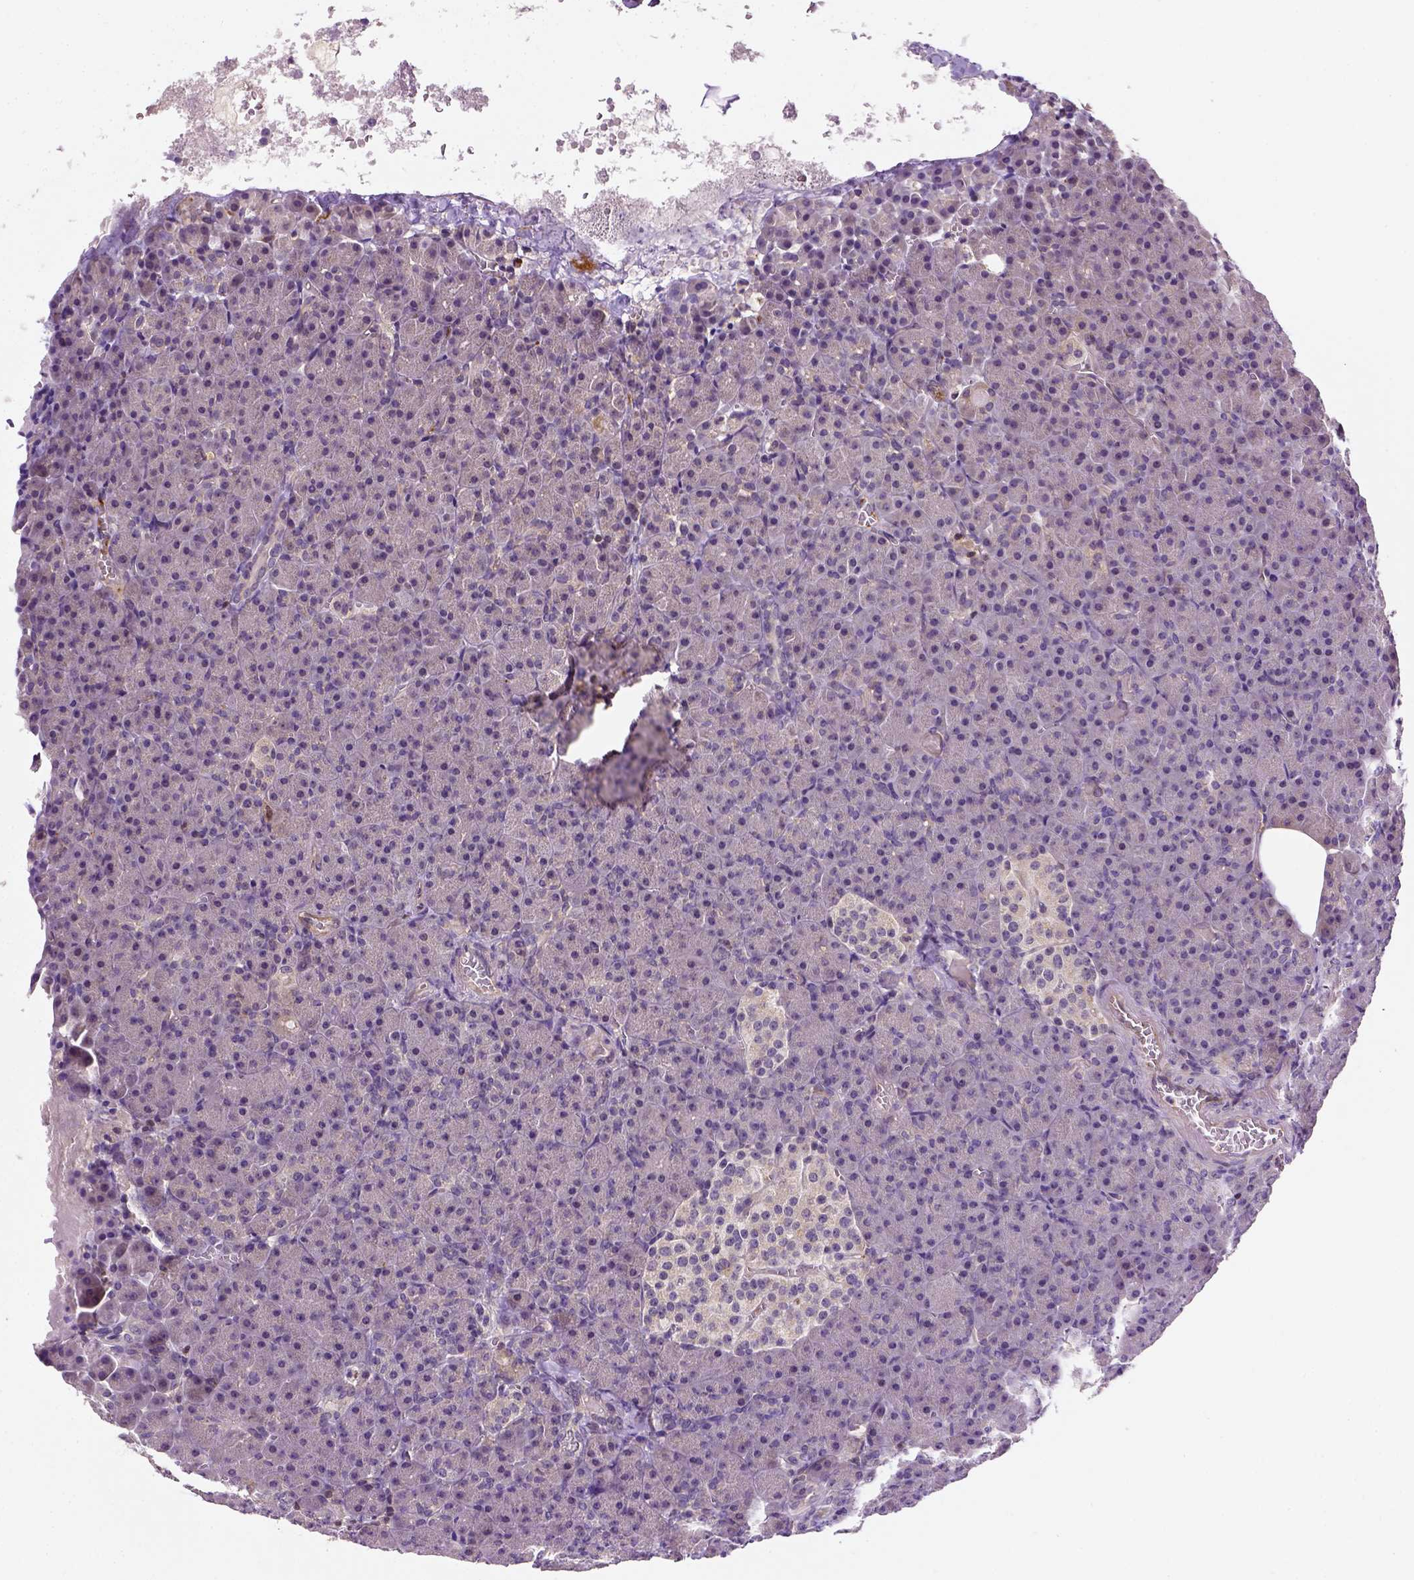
{"staining": {"intensity": "moderate", "quantity": "<25%", "location": "cytoplasmic/membranous"}, "tissue": "pancreas", "cell_type": "Exocrine glandular cells", "image_type": "normal", "snomed": [{"axis": "morphology", "description": "Normal tissue, NOS"}, {"axis": "topography", "description": "Pancreas"}], "caption": "Immunohistochemistry staining of benign pancreas, which exhibits low levels of moderate cytoplasmic/membranous expression in approximately <25% of exocrine glandular cells indicating moderate cytoplasmic/membranous protein positivity. The staining was performed using DAB (brown) for protein detection and nuclei were counterstained in hematoxylin (blue).", "gene": "MATK", "patient": {"sex": "female", "age": 74}}